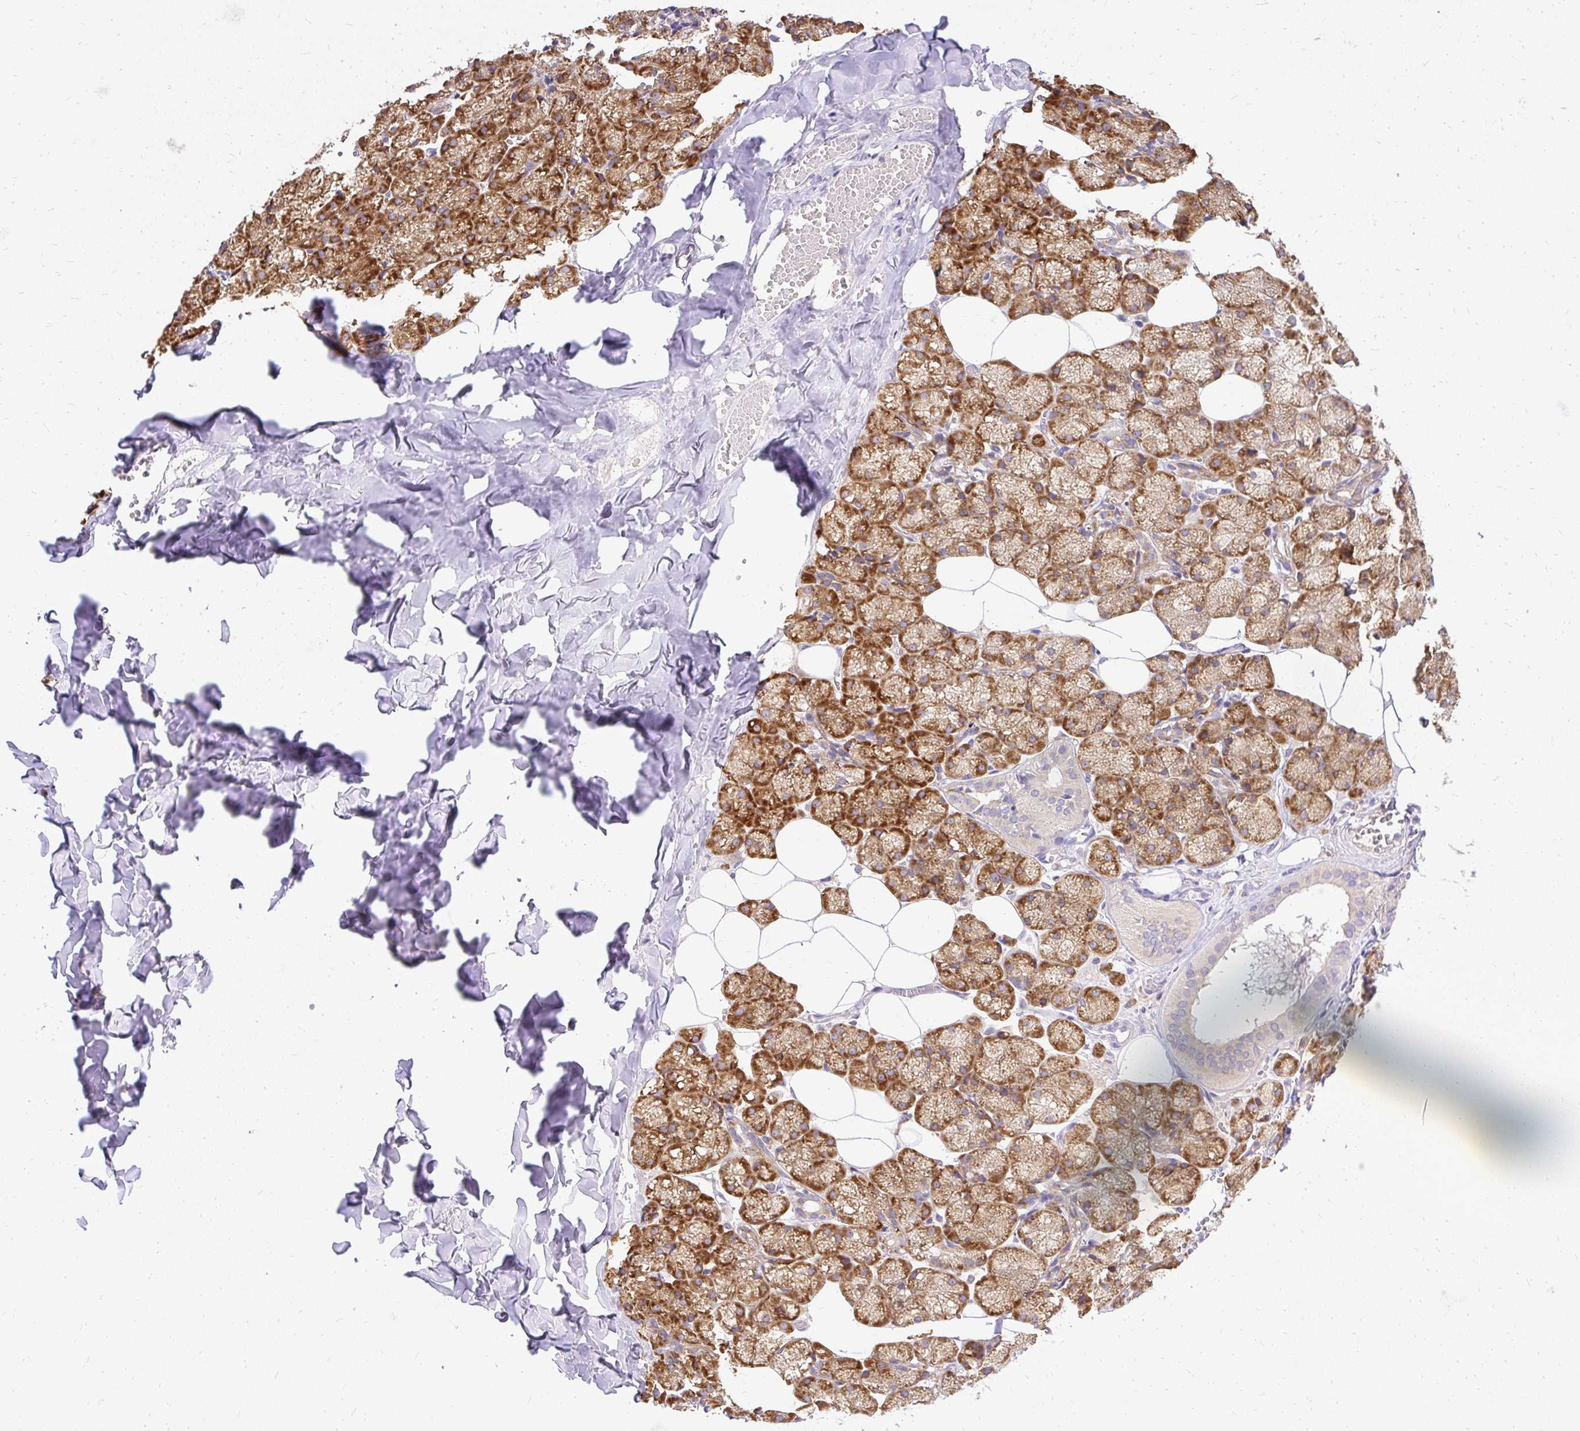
{"staining": {"intensity": "strong", "quantity": ">75%", "location": "cytoplasmic/membranous"}, "tissue": "salivary gland", "cell_type": "Glandular cells", "image_type": "normal", "snomed": [{"axis": "morphology", "description": "Normal tissue, NOS"}, {"axis": "topography", "description": "Salivary gland"}, {"axis": "topography", "description": "Peripheral nerve tissue"}], "caption": "This is a histology image of immunohistochemistry (IHC) staining of benign salivary gland, which shows strong staining in the cytoplasmic/membranous of glandular cells.", "gene": "SEC63", "patient": {"sex": "male", "age": 38}}